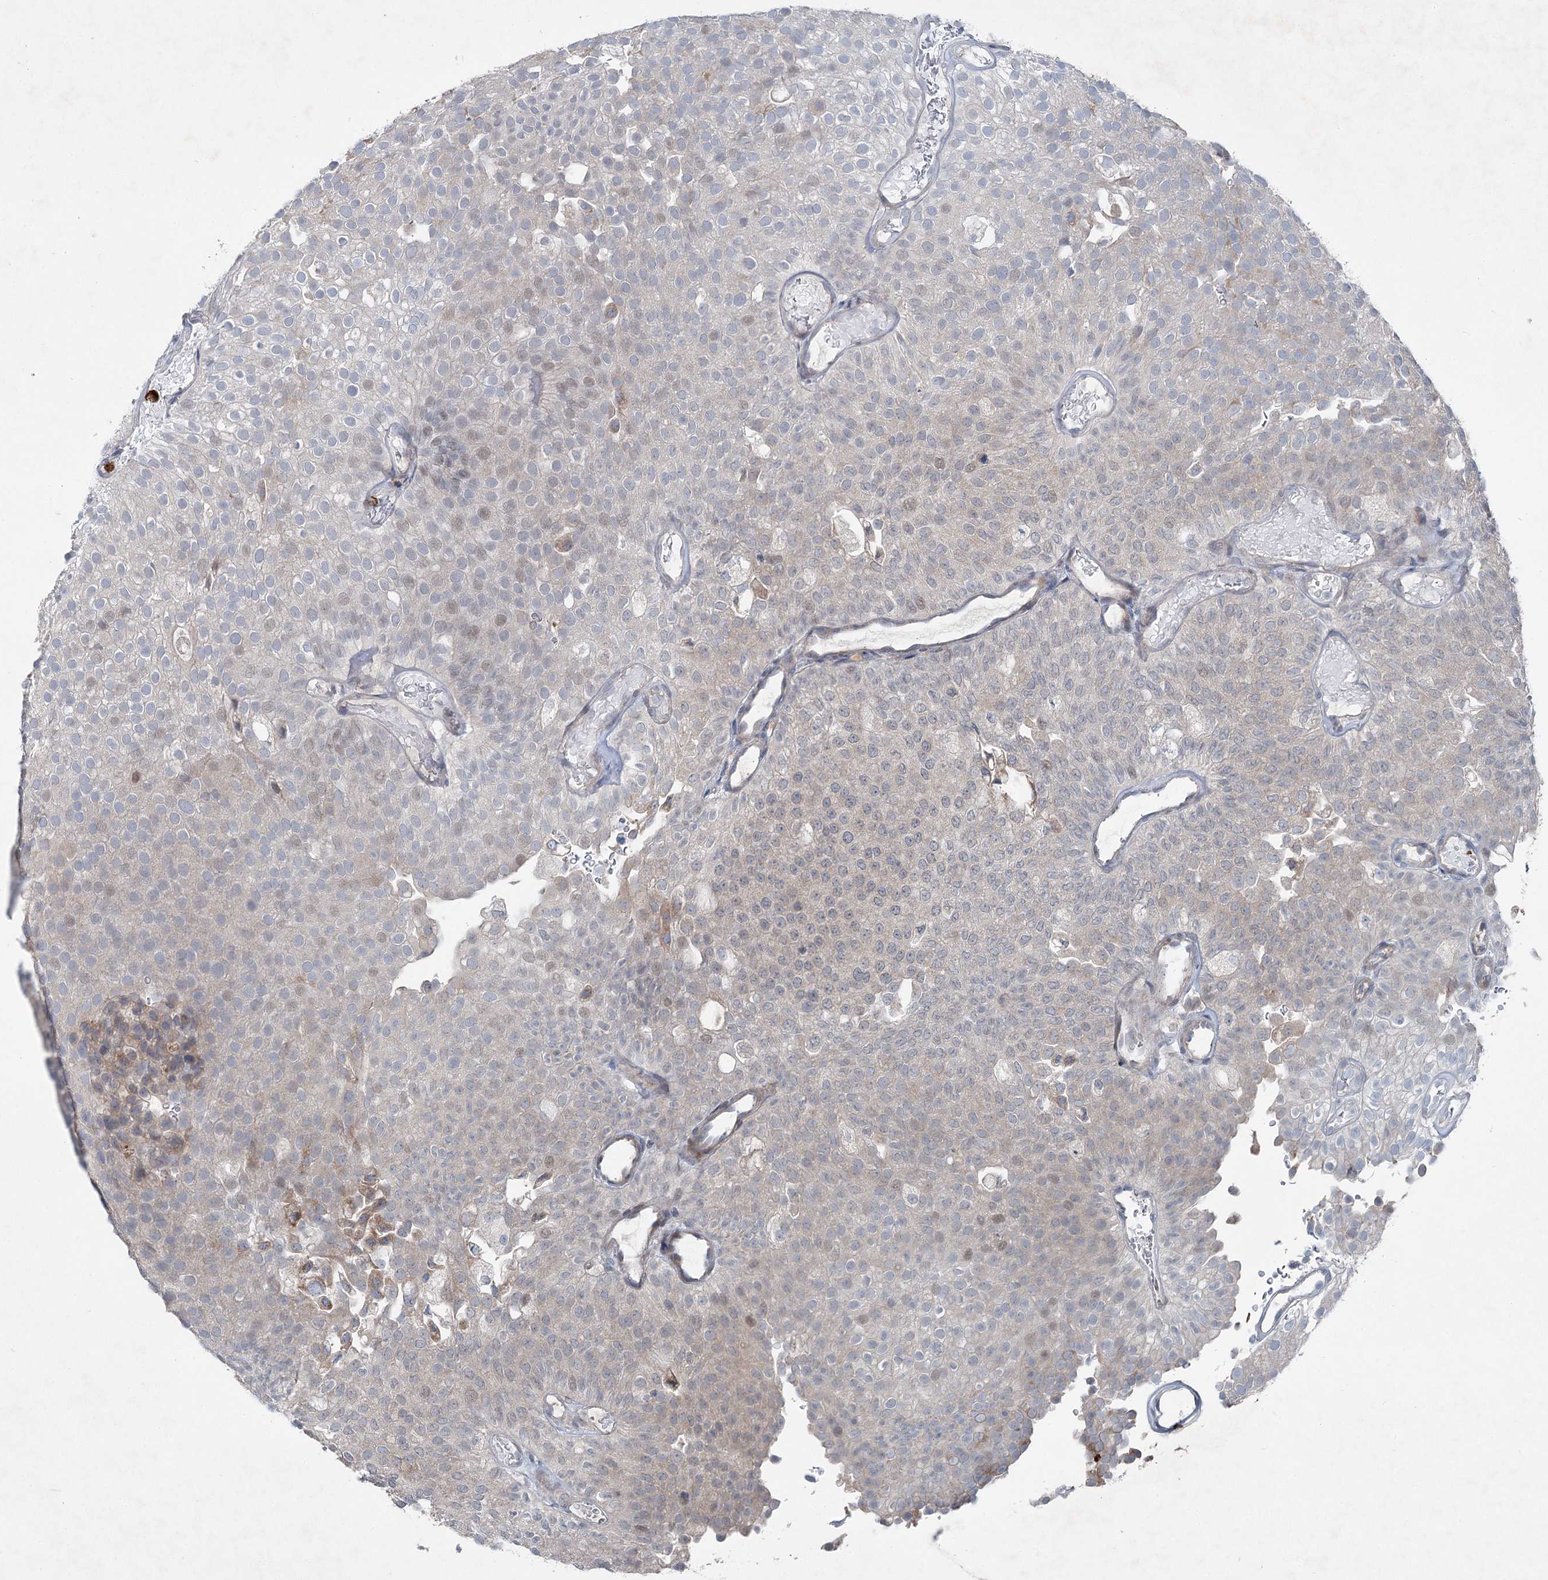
{"staining": {"intensity": "weak", "quantity": "25%-75%", "location": "cytoplasmic/membranous"}, "tissue": "urothelial cancer", "cell_type": "Tumor cells", "image_type": "cancer", "snomed": [{"axis": "morphology", "description": "Urothelial carcinoma, Low grade"}, {"axis": "topography", "description": "Urinary bladder"}], "caption": "An image of human urothelial cancer stained for a protein displays weak cytoplasmic/membranous brown staining in tumor cells.", "gene": "PLA2G12A", "patient": {"sex": "male", "age": 78}}